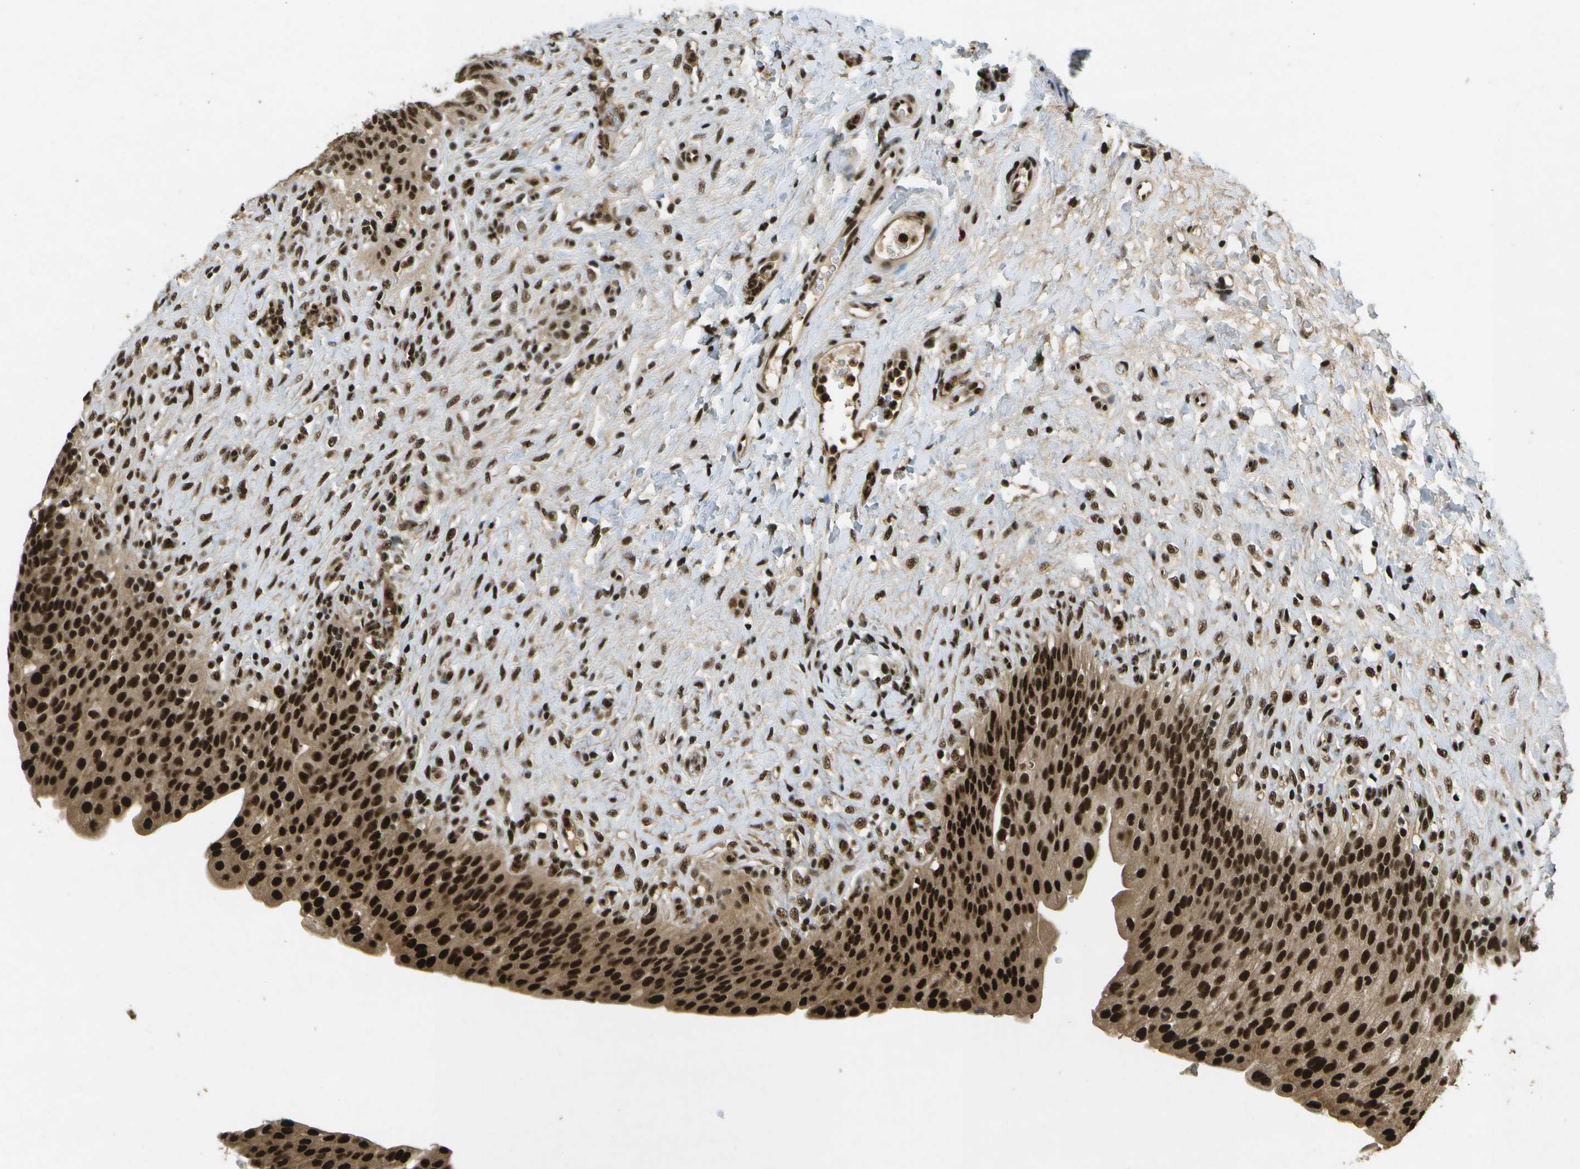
{"staining": {"intensity": "strong", "quantity": ">75%", "location": "cytoplasmic/membranous,nuclear"}, "tissue": "urinary bladder", "cell_type": "Urothelial cells", "image_type": "normal", "snomed": [{"axis": "morphology", "description": "Urothelial carcinoma, High grade"}, {"axis": "topography", "description": "Urinary bladder"}], "caption": "This photomicrograph demonstrates immunohistochemistry (IHC) staining of normal human urinary bladder, with high strong cytoplasmic/membranous,nuclear expression in approximately >75% of urothelial cells.", "gene": "GANC", "patient": {"sex": "male", "age": 46}}